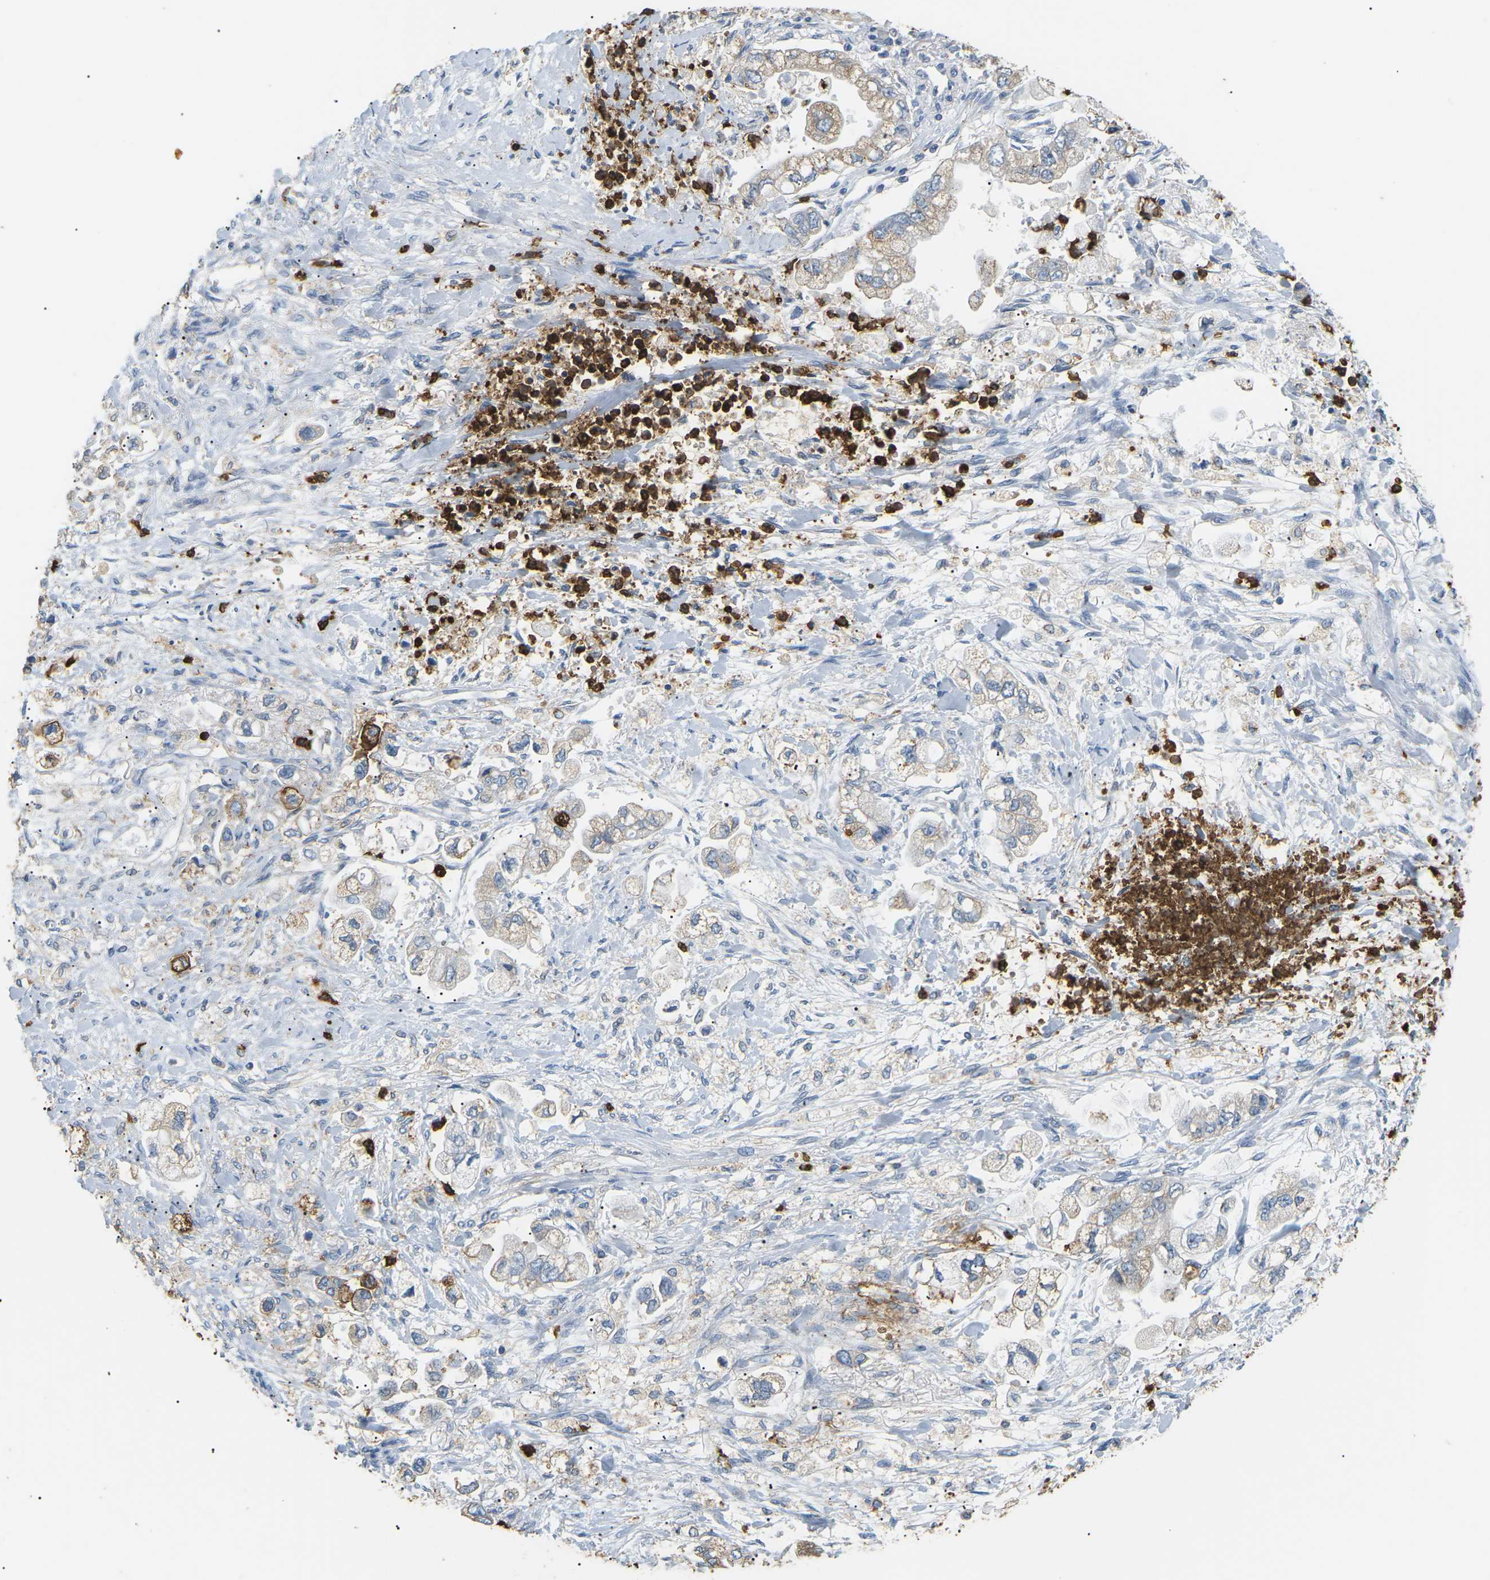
{"staining": {"intensity": "moderate", "quantity": "25%-75%", "location": "cytoplasmic/membranous"}, "tissue": "stomach cancer", "cell_type": "Tumor cells", "image_type": "cancer", "snomed": [{"axis": "morphology", "description": "Normal tissue, NOS"}, {"axis": "morphology", "description": "Adenocarcinoma, NOS"}, {"axis": "topography", "description": "Stomach"}], "caption": "Protein staining of stomach cancer tissue shows moderate cytoplasmic/membranous staining in about 25%-75% of tumor cells.", "gene": "ADM", "patient": {"sex": "male", "age": 62}}